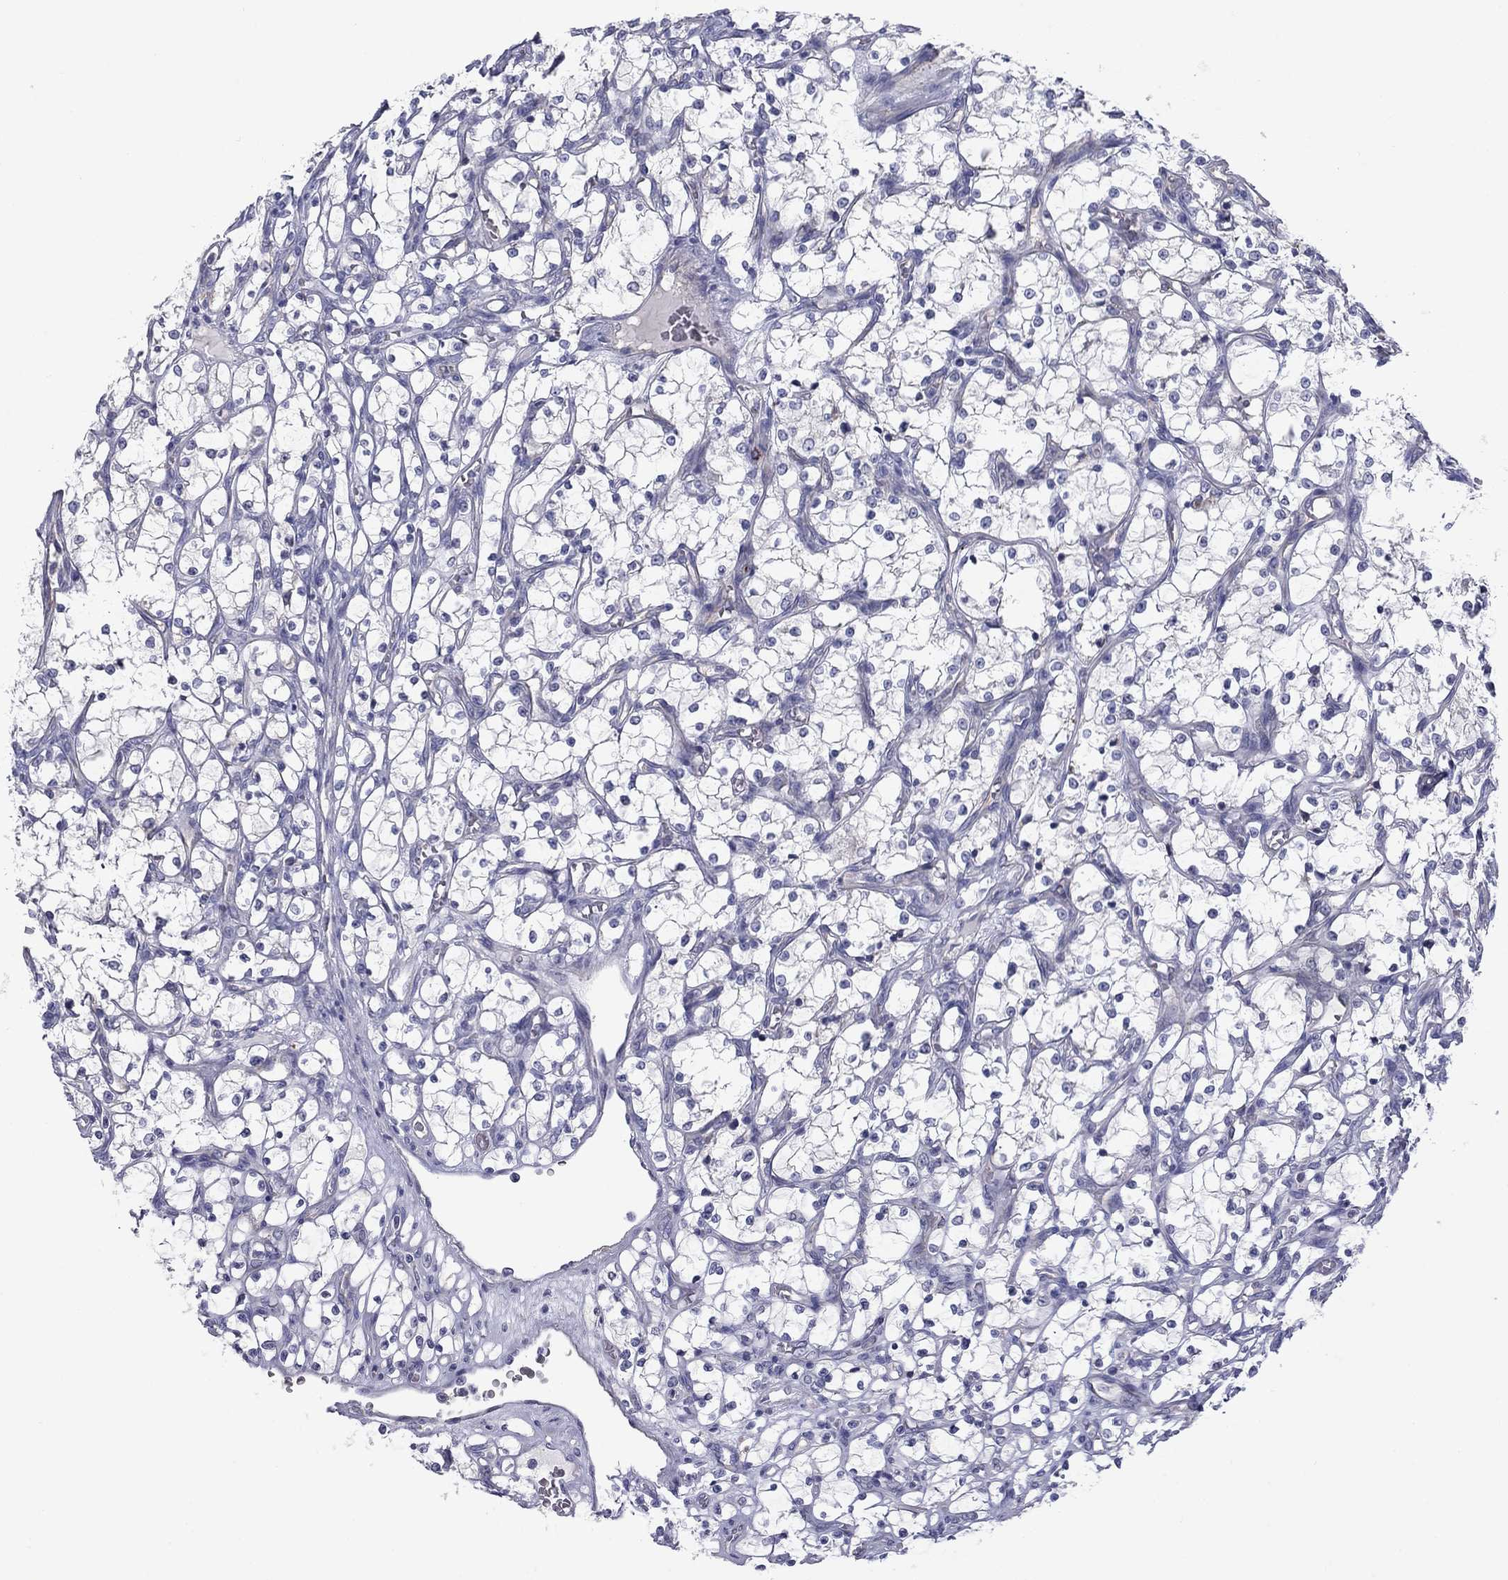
{"staining": {"intensity": "negative", "quantity": "none", "location": "none"}, "tissue": "renal cancer", "cell_type": "Tumor cells", "image_type": "cancer", "snomed": [{"axis": "morphology", "description": "Adenocarcinoma, NOS"}, {"axis": "topography", "description": "Kidney"}], "caption": "Renal cancer (adenocarcinoma) stained for a protein using immunohistochemistry (IHC) shows no staining tumor cells.", "gene": "TMPRSS11A", "patient": {"sex": "female", "age": 69}}